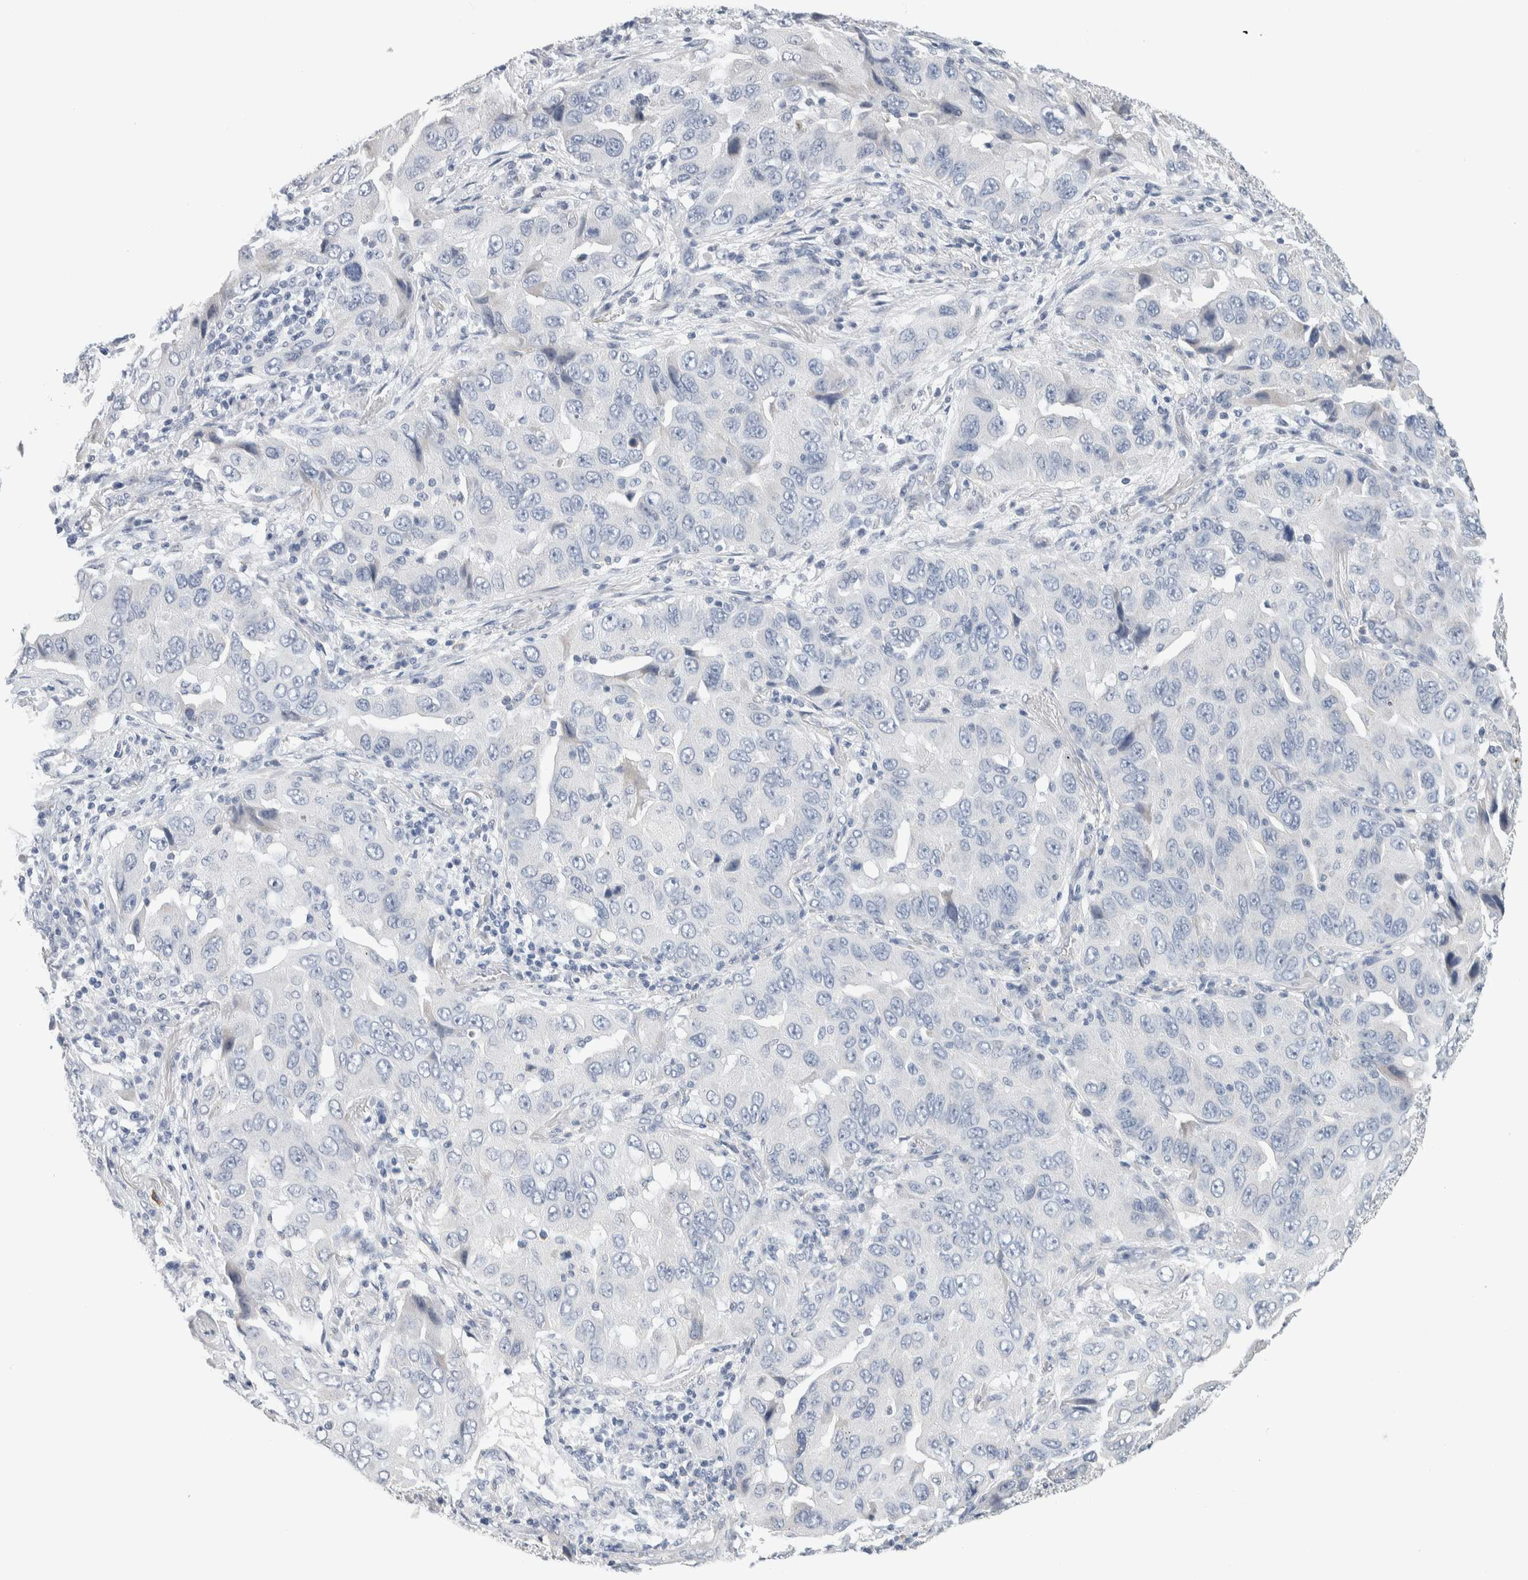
{"staining": {"intensity": "negative", "quantity": "none", "location": "none"}, "tissue": "lung cancer", "cell_type": "Tumor cells", "image_type": "cancer", "snomed": [{"axis": "morphology", "description": "Adenocarcinoma, NOS"}, {"axis": "topography", "description": "Lung"}], "caption": "Tumor cells are negative for brown protein staining in lung adenocarcinoma.", "gene": "SCN2A", "patient": {"sex": "female", "age": 65}}